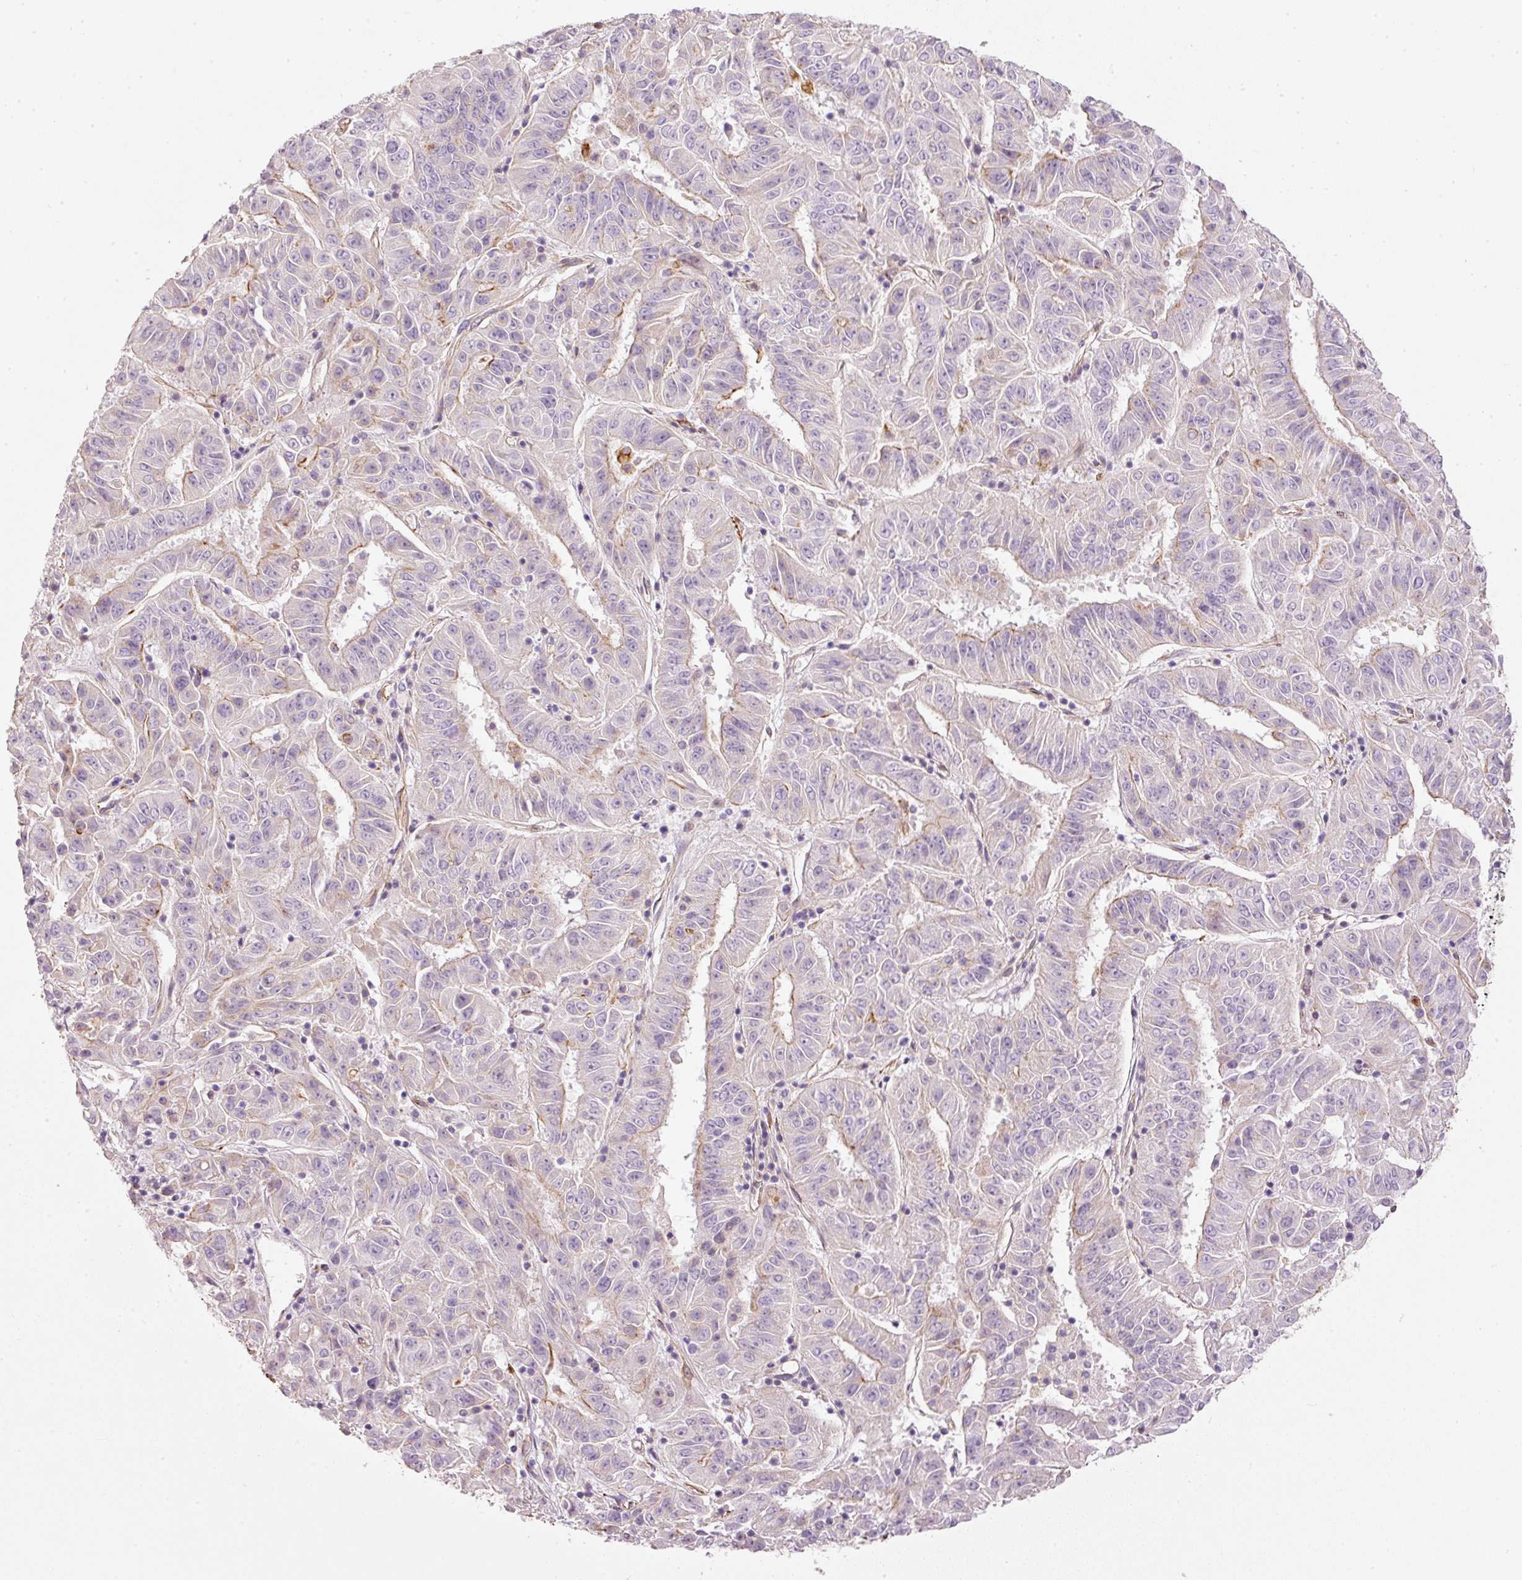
{"staining": {"intensity": "negative", "quantity": "none", "location": "none"}, "tissue": "pancreatic cancer", "cell_type": "Tumor cells", "image_type": "cancer", "snomed": [{"axis": "morphology", "description": "Adenocarcinoma, NOS"}, {"axis": "topography", "description": "Pancreas"}], "caption": "Protein analysis of pancreatic adenocarcinoma exhibits no significant expression in tumor cells.", "gene": "OSR2", "patient": {"sex": "male", "age": 63}}